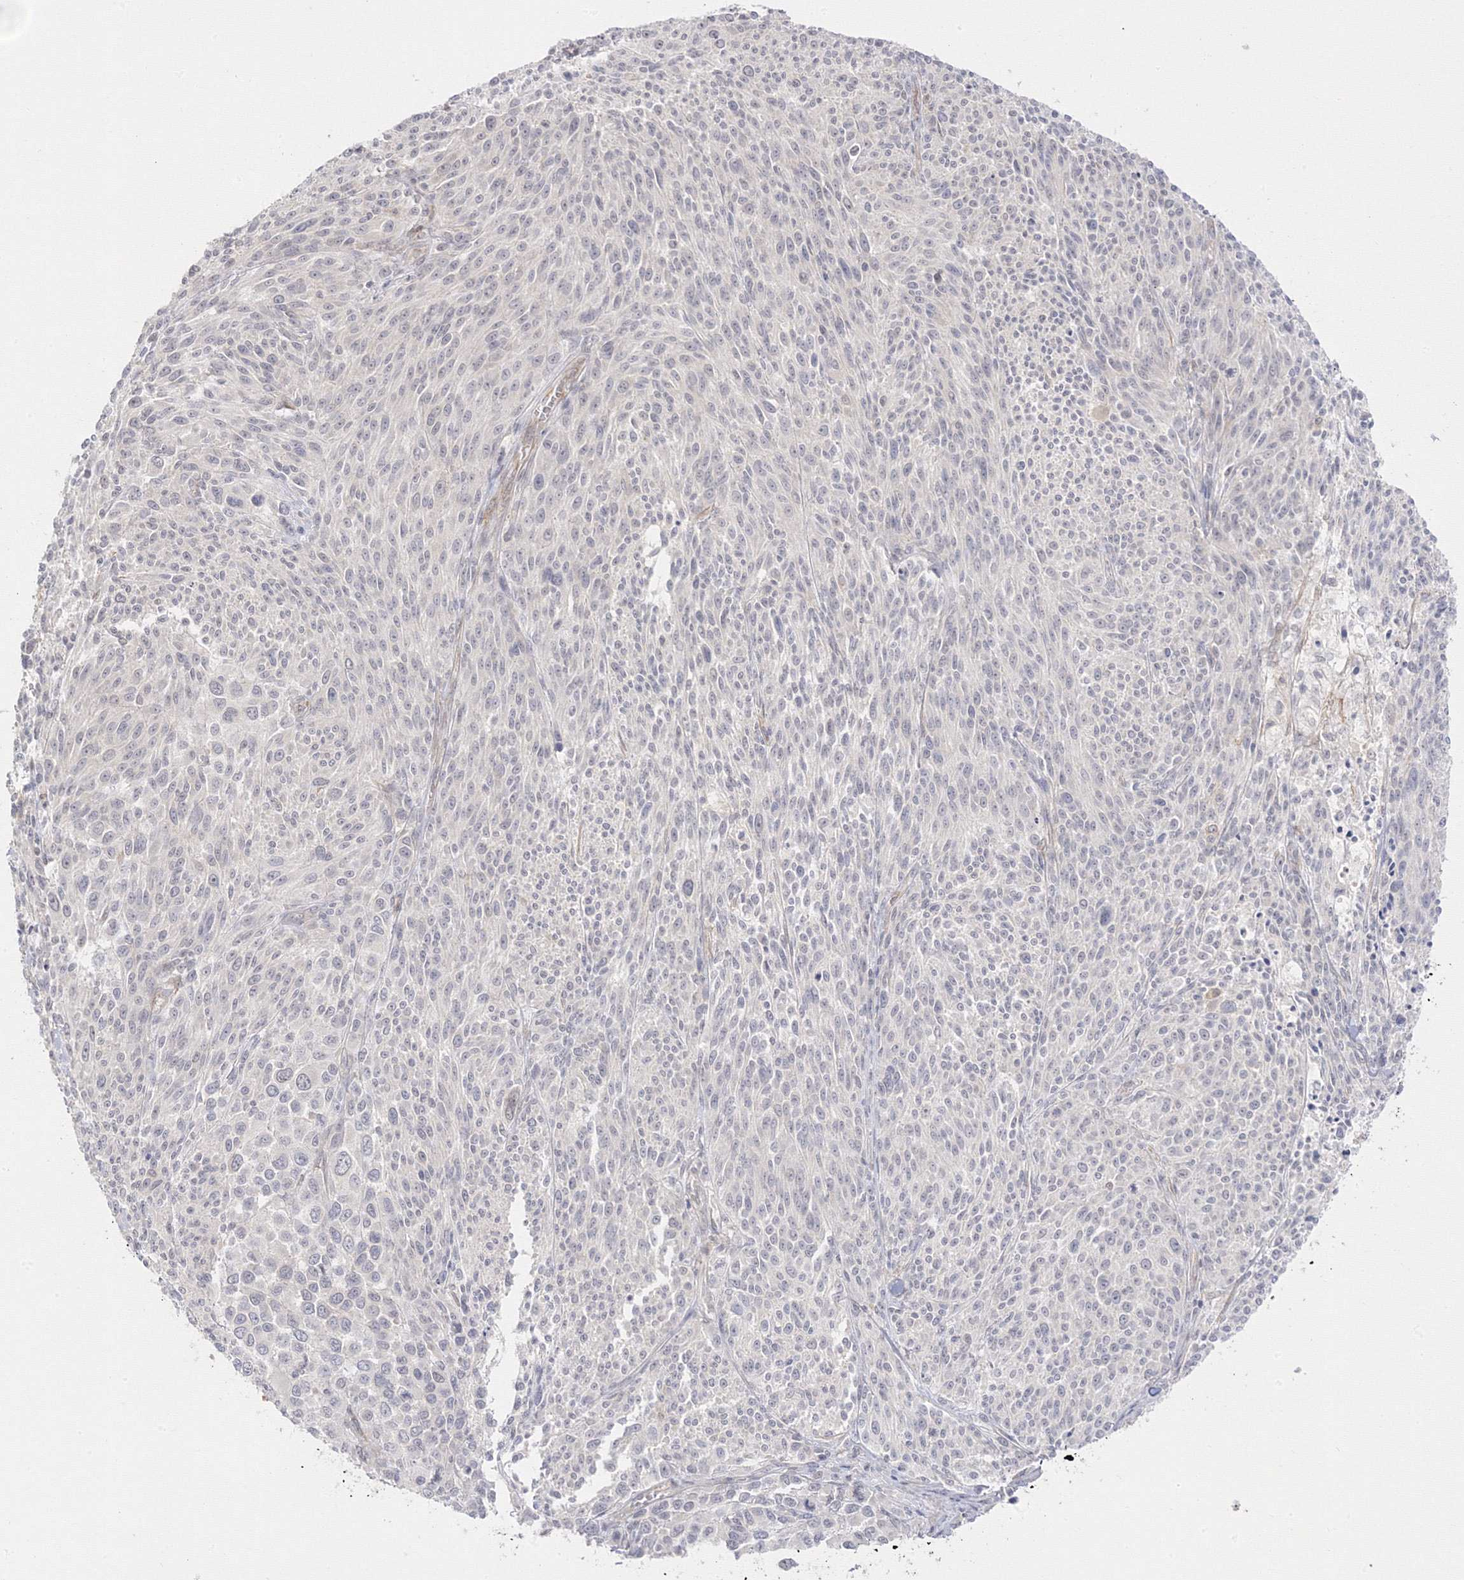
{"staining": {"intensity": "negative", "quantity": "none", "location": "none"}, "tissue": "melanoma", "cell_type": "Tumor cells", "image_type": "cancer", "snomed": [{"axis": "morphology", "description": "Malignant melanoma, NOS"}, {"axis": "topography", "description": "Skin of trunk"}], "caption": "Immunohistochemistry image of neoplastic tissue: malignant melanoma stained with DAB (3,3'-diaminobenzidine) reveals no significant protein positivity in tumor cells. (DAB (3,3'-diaminobenzidine) immunohistochemistry (IHC) with hematoxylin counter stain).", "gene": "C2CD2", "patient": {"sex": "male", "age": 71}}